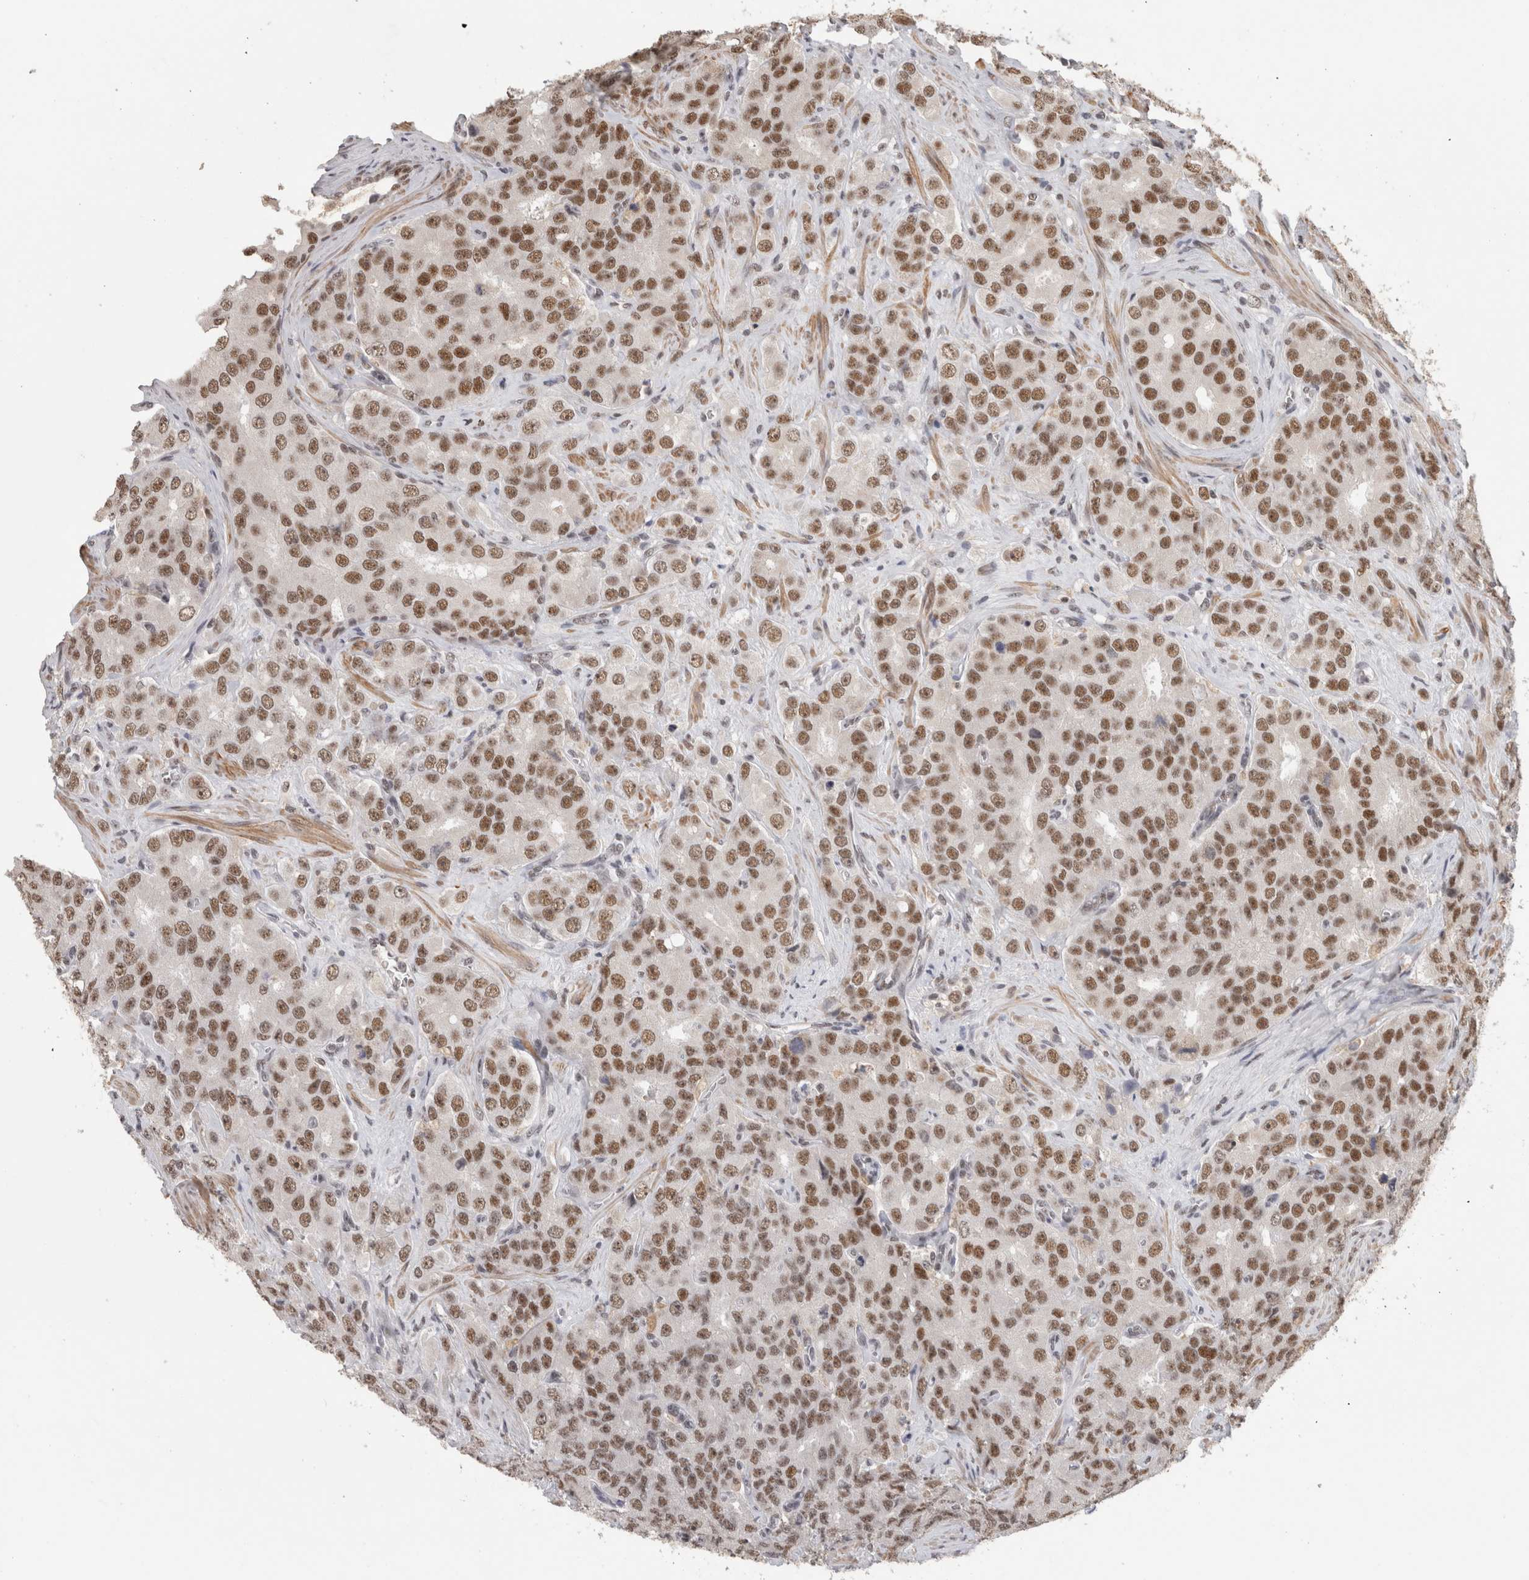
{"staining": {"intensity": "moderate", "quantity": ">75%", "location": "nuclear"}, "tissue": "prostate cancer", "cell_type": "Tumor cells", "image_type": "cancer", "snomed": [{"axis": "morphology", "description": "Adenocarcinoma, High grade"}, {"axis": "topography", "description": "Prostate"}], "caption": "A brown stain highlights moderate nuclear staining of a protein in prostate adenocarcinoma (high-grade) tumor cells. (DAB (3,3'-diaminobenzidine) = brown stain, brightfield microscopy at high magnification).", "gene": "ZNF830", "patient": {"sex": "male", "age": 58}}